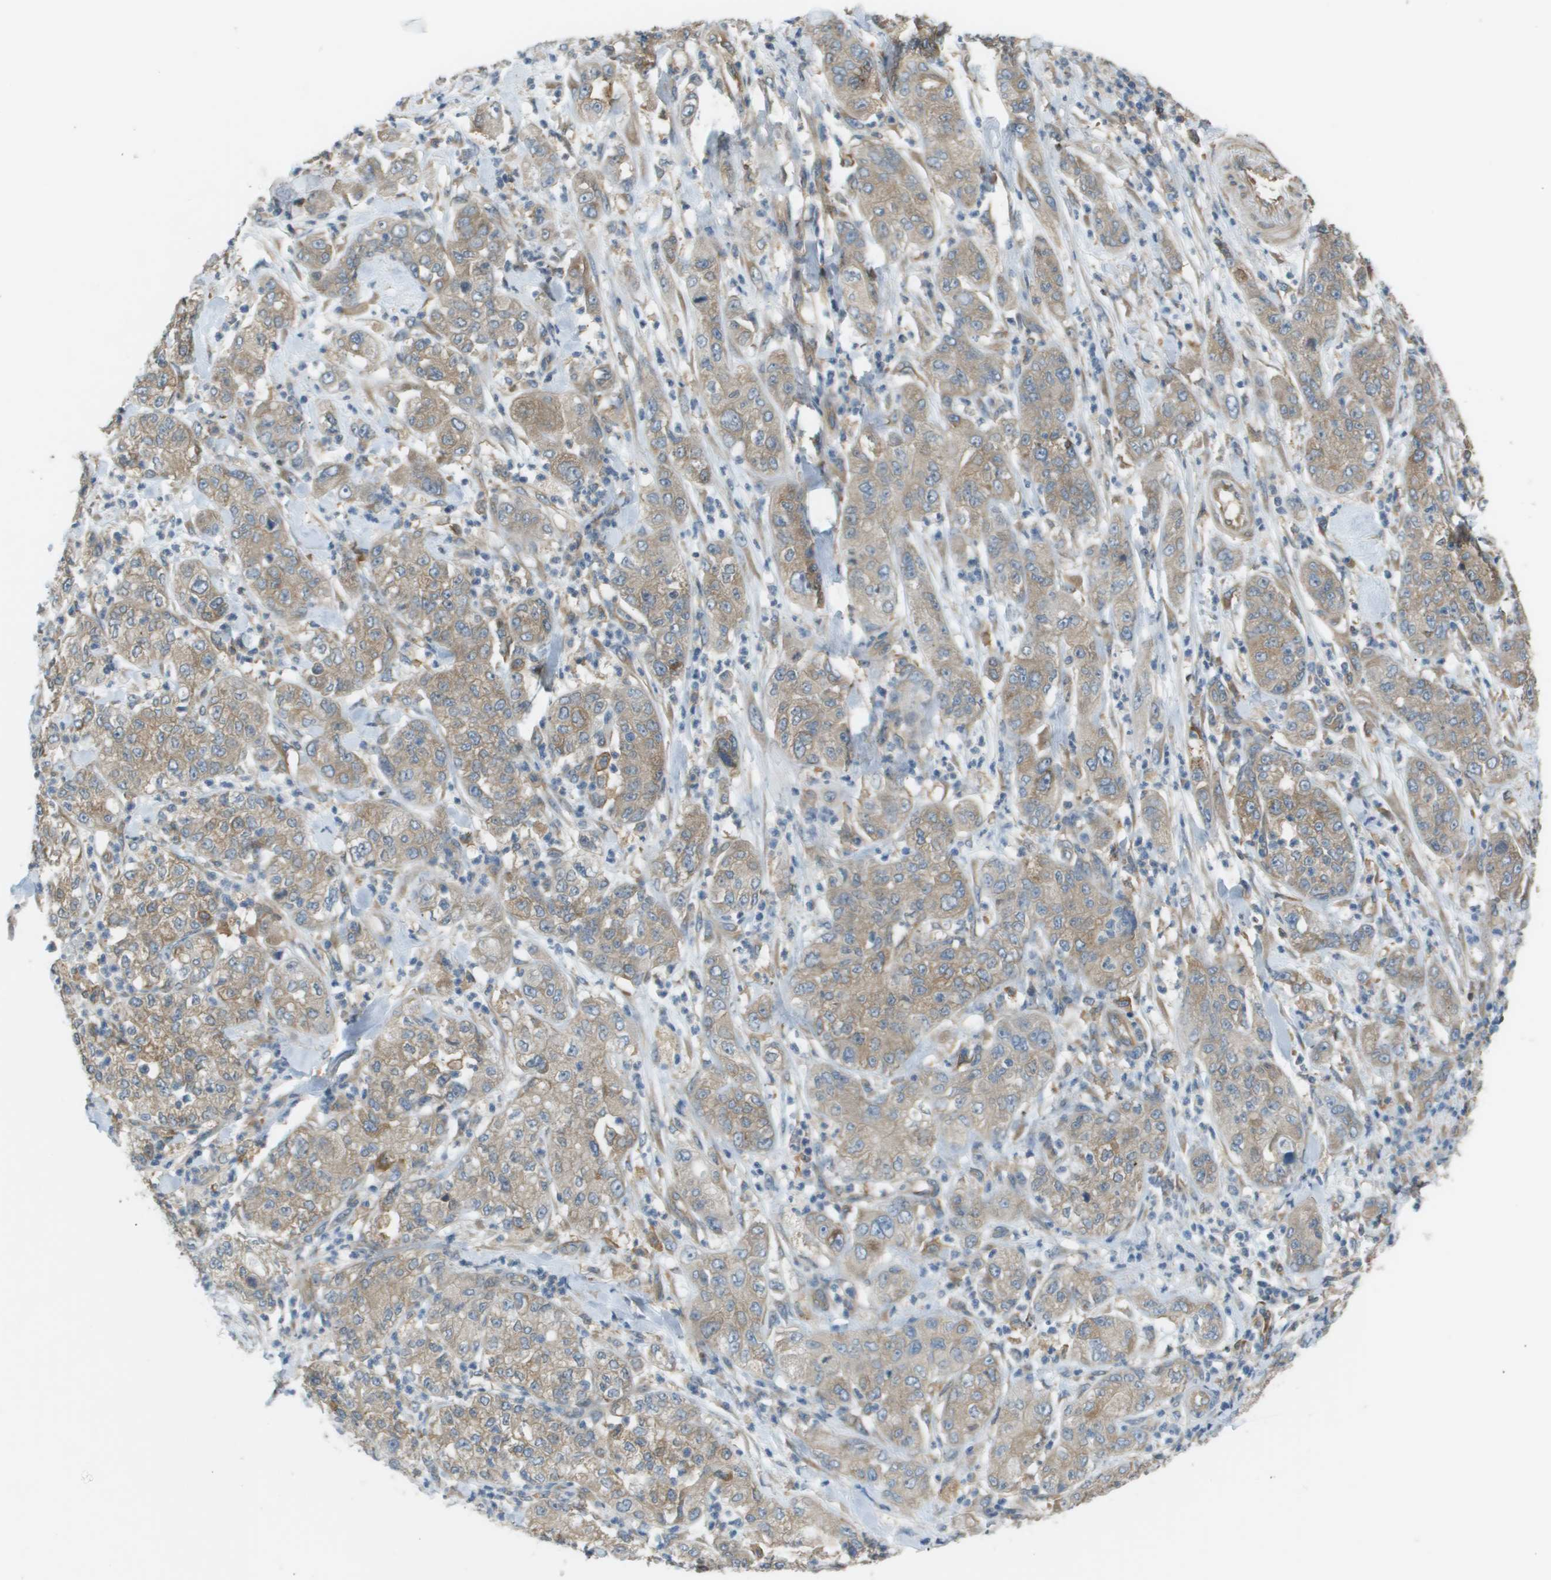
{"staining": {"intensity": "weak", "quantity": ">75%", "location": "cytoplasmic/membranous"}, "tissue": "pancreatic cancer", "cell_type": "Tumor cells", "image_type": "cancer", "snomed": [{"axis": "morphology", "description": "Adenocarcinoma, NOS"}, {"axis": "topography", "description": "Pancreas"}], "caption": "Immunohistochemistry (DAB) staining of human adenocarcinoma (pancreatic) shows weak cytoplasmic/membranous protein staining in approximately >75% of tumor cells.", "gene": "CORO1B", "patient": {"sex": "female", "age": 78}}